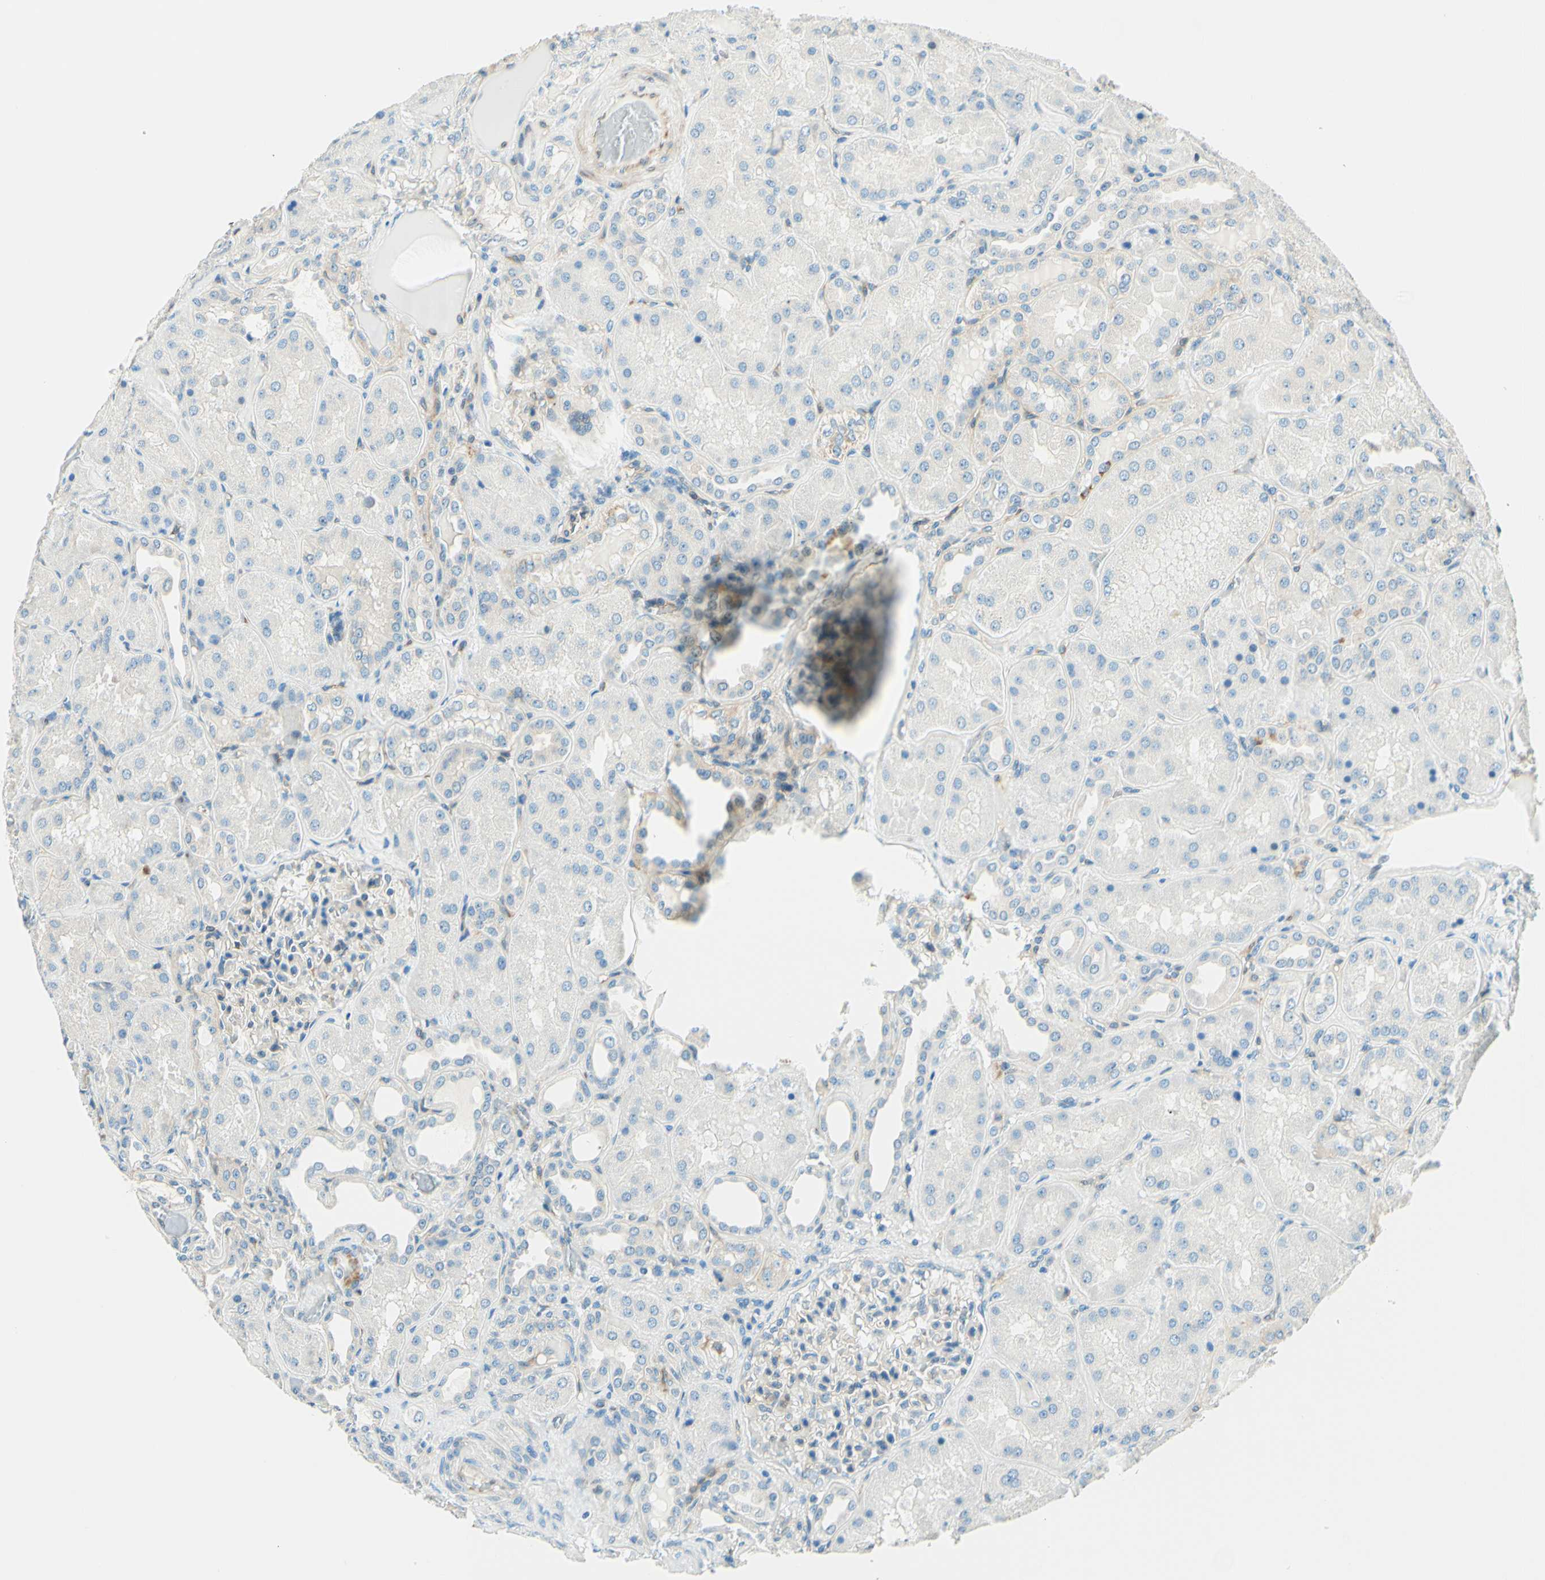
{"staining": {"intensity": "weak", "quantity": "<25%", "location": "cytoplasmic/membranous"}, "tissue": "kidney", "cell_type": "Cells in glomeruli", "image_type": "normal", "snomed": [{"axis": "morphology", "description": "Normal tissue, NOS"}, {"axis": "topography", "description": "Kidney"}], "caption": "DAB (3,3'-diaminobenzidine) immunohistochemical staining of normal human kidney displays no significant expression in cells in glomeruli.", "gene": "TAOK2", "patient": {"sex": "female", "age": 56}}